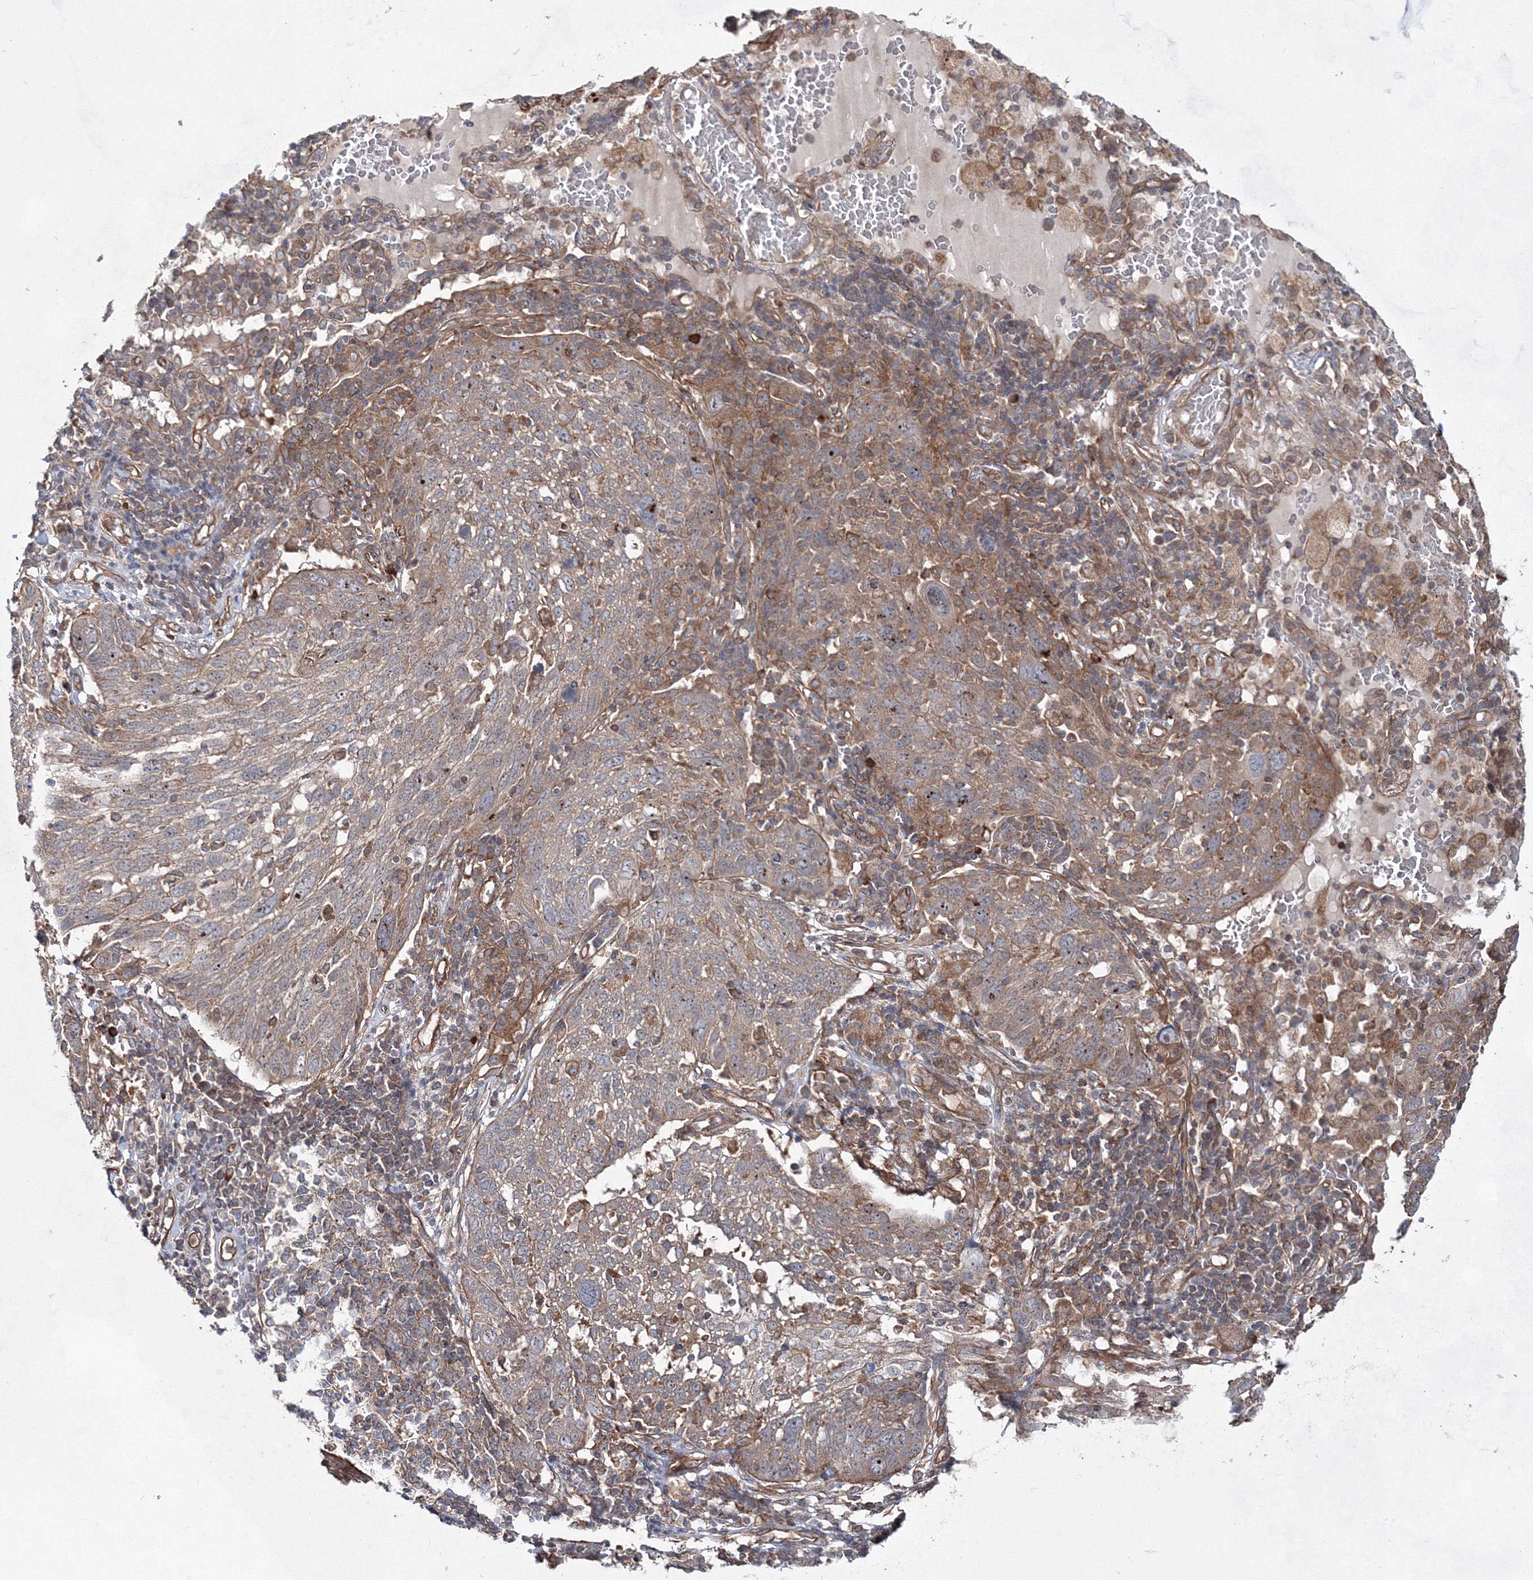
{"staining": {"intensity": "moderate", "quantity": "<25%", "location": "cytoplasmic/membranous"}, "tissue": "lung cancer", "cell_type": "Tumor cells", "image_type": "cancer", "snomed": [{"axis": "morphology", "description": "Squamous cell carcinoma, NOS"}, {"axis": "topography", "description": "Lung"}], "caption": "Lung cancer stained with a protein marker displays moderate staining in tumor cells.", "gene": "EXOC6", "patient": {"sex": "male", "age": 65}}